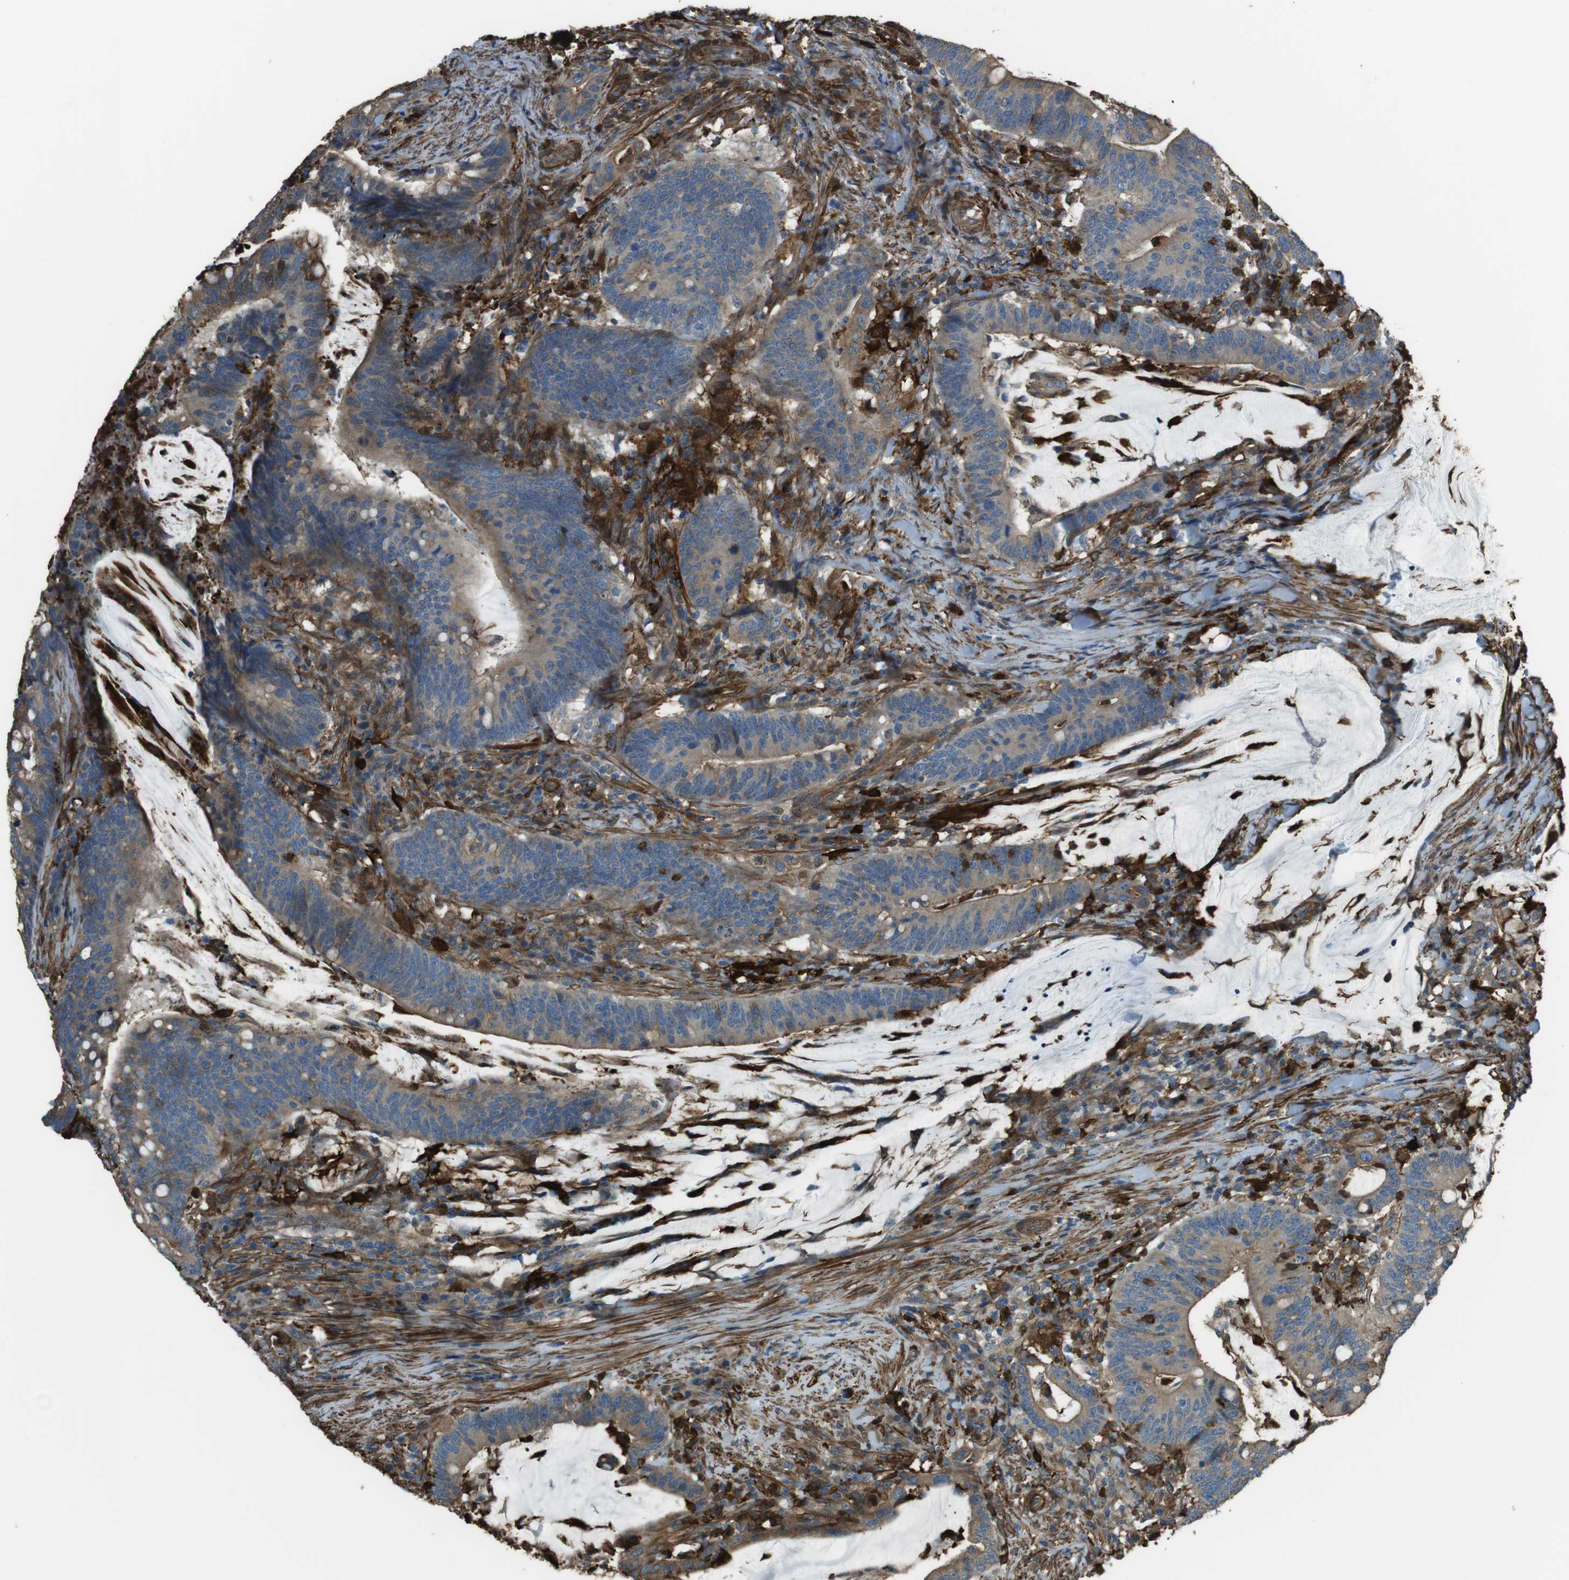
{"staining": {"intensity": "moderate", "quantity": ">75%", "location": "cytoplasmic/membranous"}, "tissue": "colorectal cancer", "cell_type": "Tumor cells", "image_type": "cancer", "snomed": [{"axis": "morphology", "description": "Normal tissue, NOS"}, {"axis": "morphology", "description": "Adenocarcinoma, NOS"}, {"axis": "topography", "description": "Colon"}], "caption": "Protein expression analysis of colorectal cancer (adenocarcinoma) demonstrates moderate cytoplasmic/membranous staining in about >75% of tumor cells.", "gene": "SFT2D1", "patient": {"sex": "female", "age": 66}}